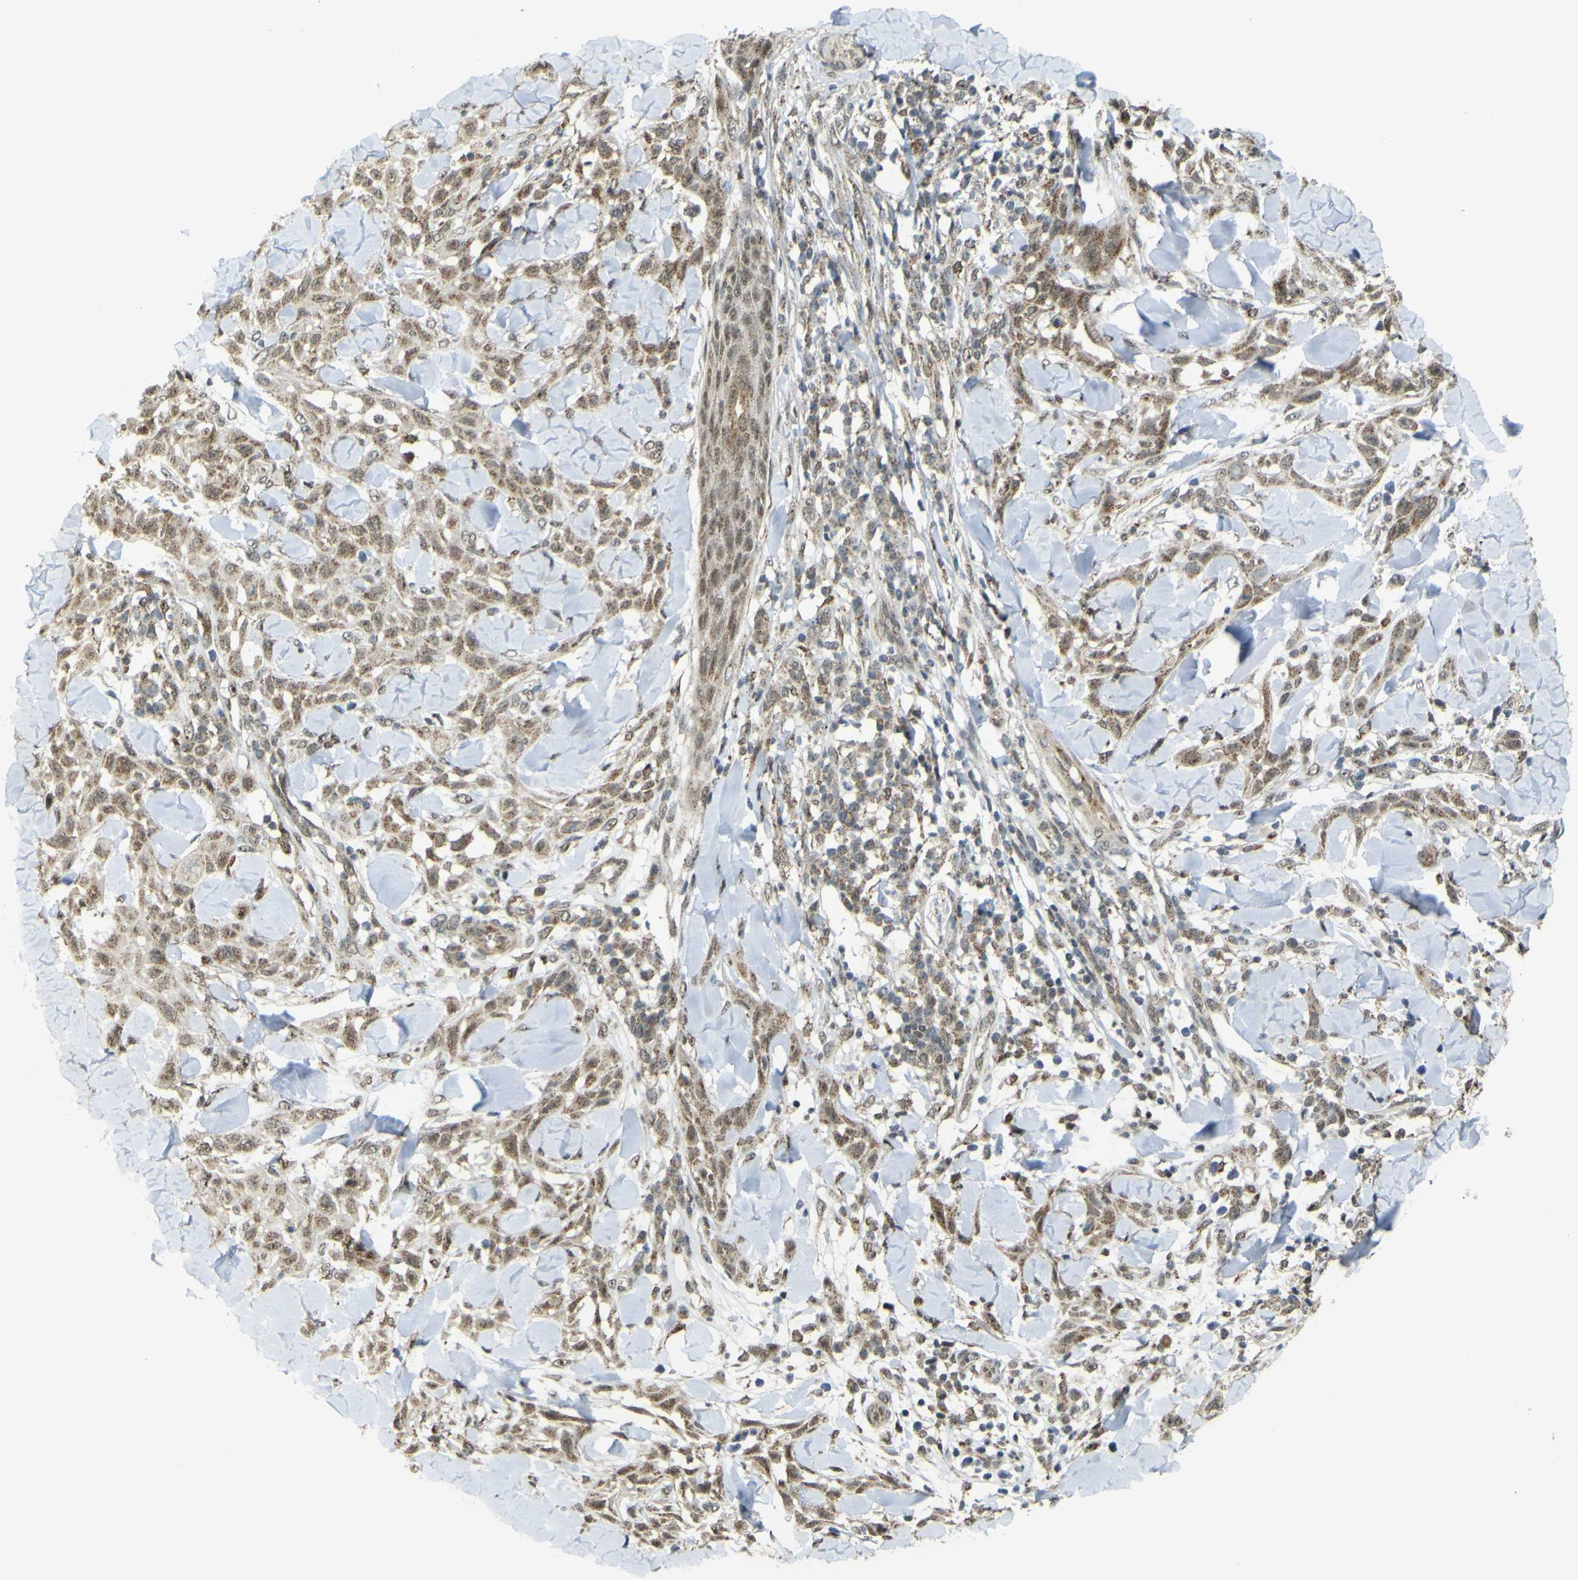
{"staining": {"intensity": "moderate", "quantity": ">75%", "location": "cytoplasmic/membranous,nuclear"}, "tissue": "skin cancer", "cell_type": "Tumor cells", "image_type": "cancer", "snomed": [{"axis": "morphology", "description": "Squamous cell carcinoma, NOS"}, {"axis": "topography", "description": "Skin"}], "caption": "Human skin cancer (squamous cell carcinoma) stained with a brown dye shows moderate cytoplasmic/membranous and nuclear positive staining in about >75% of tumor cells.", "gene": "ACBD5", "patient": {"sex": "male", "age": 24}}